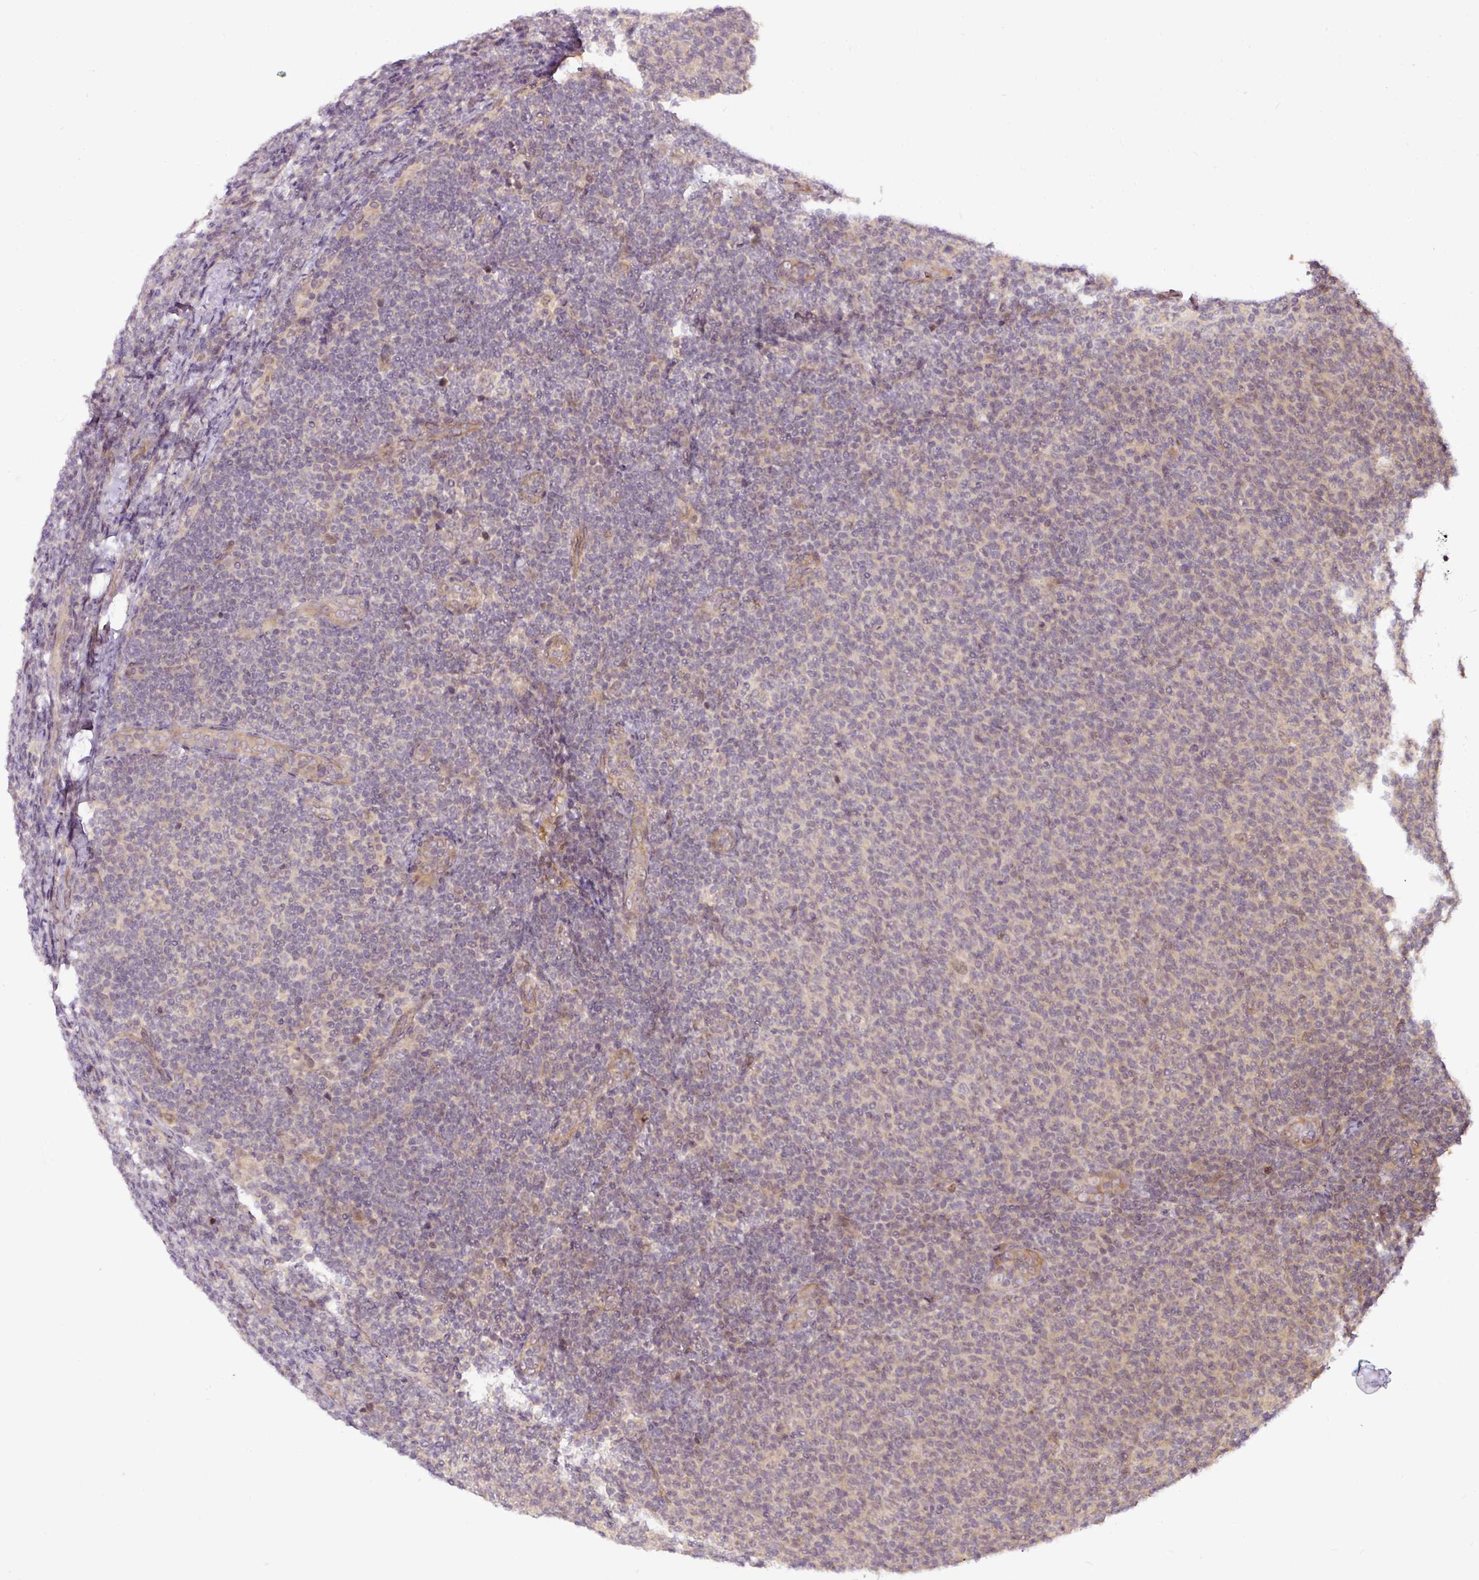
{"staining": {"intensity": "weak", "quantity": "<25%", "location": "nuclear"}, "tissue": "lymphoma", "cell_type": "Tumor cells", "image_type": "cancer", "snomed": [{"axis": "morphology", "description": "Malignant lymphoma, non-Hodgkin's type, Low grade"}, {"axis": "topography", "description": "Lymph node"}], "caption": "DAB immunohistochemical staining of malignant lymphoma, non-Hodgkin's type (low-grade) demonstrates no significant expression in tumor cells.", "gene": "DCAF13", "patient": {"sex": "male", "age": 66}}